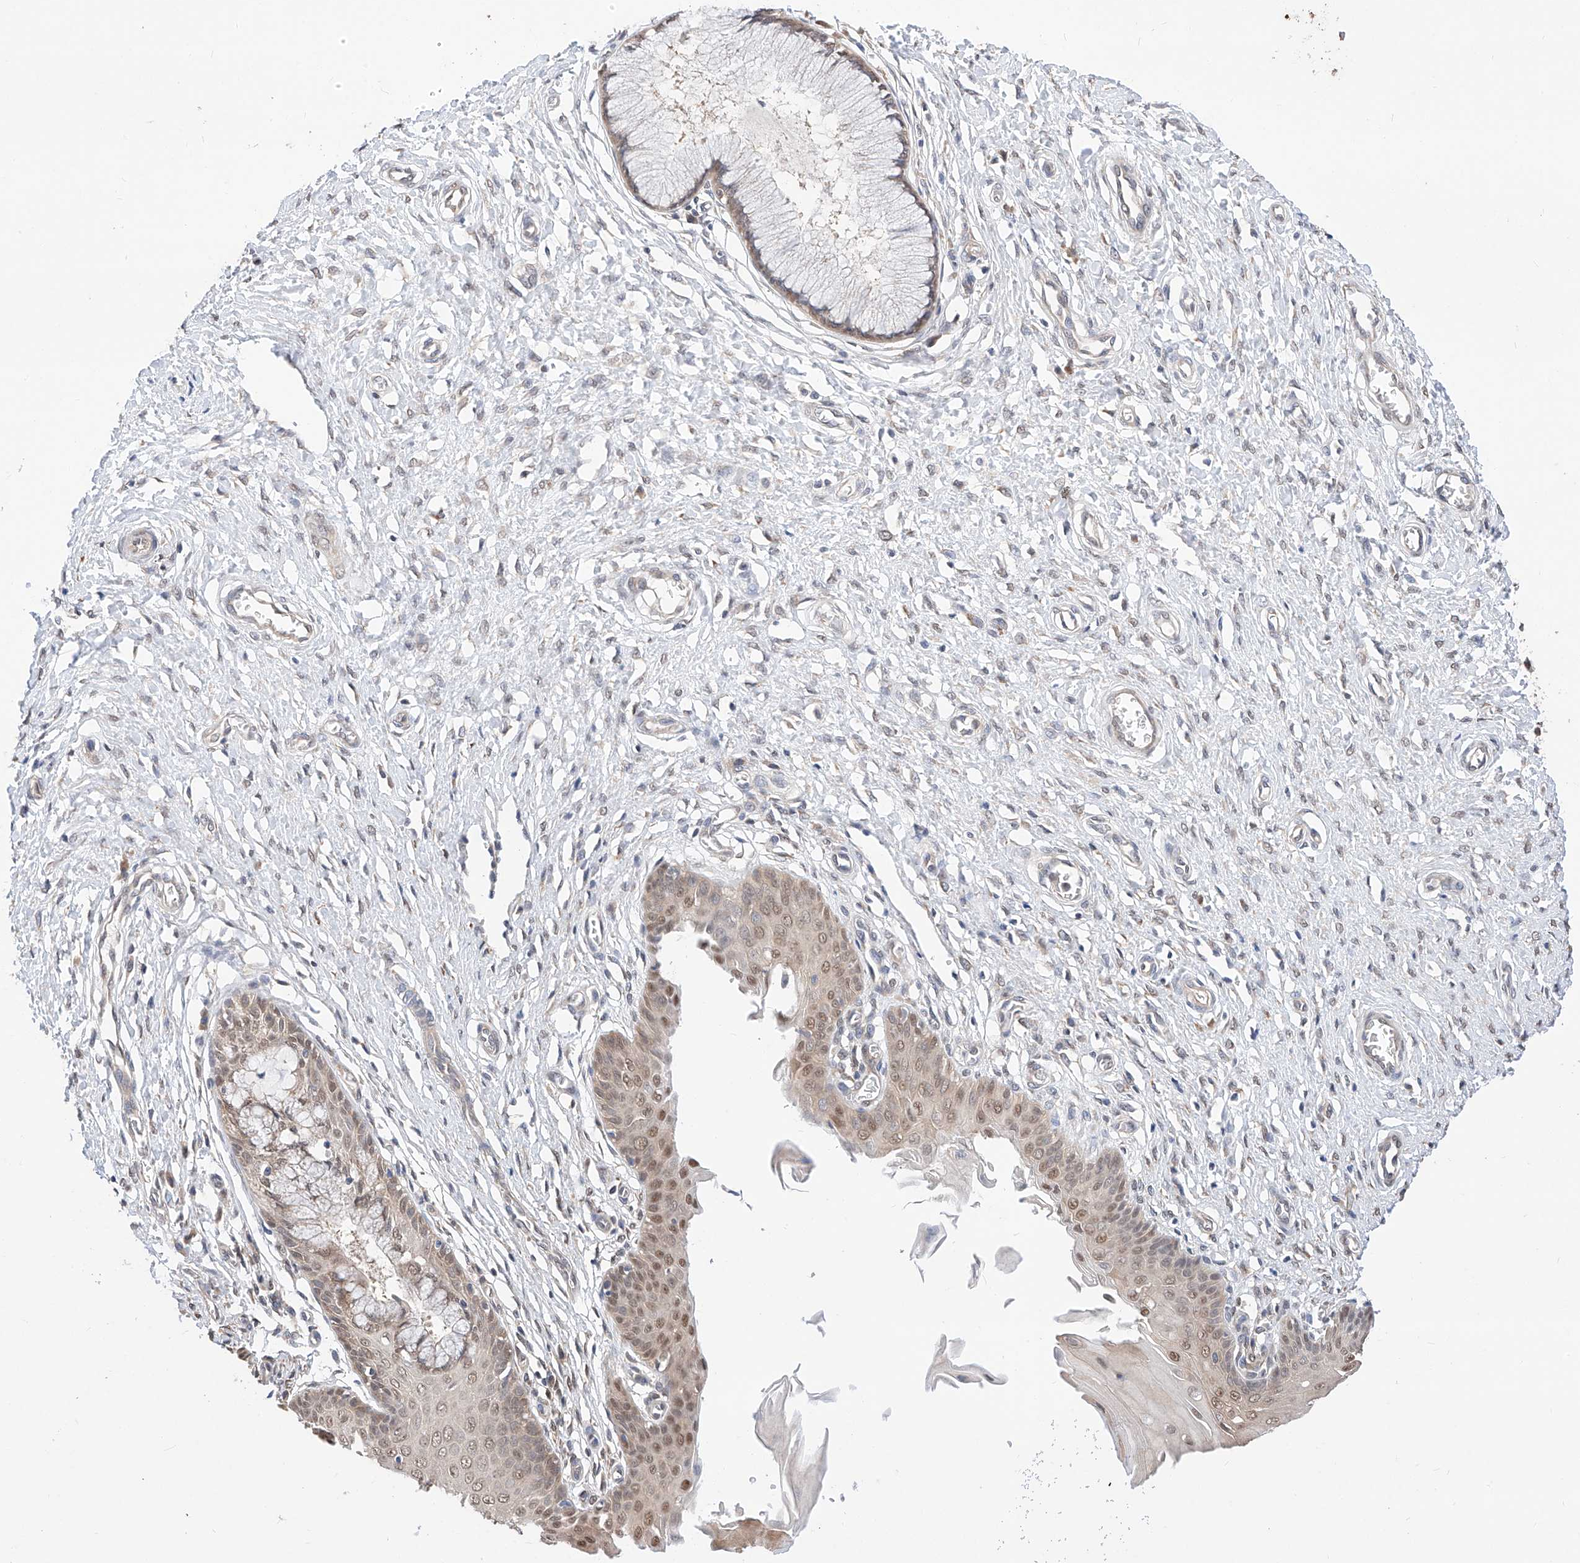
{"staining": {"intensity": "moderate", "quantity": "25%-75%", "location": "cytoplasmic/membranous,nuclear"}, "tissue": "cervix", "cell_type": "Glandular cells", "image_type": "normal", "snomed": [{"axis": "morphology", "description": "Normal tissue, NOS"}, {"axis": "topography", "description": "Cervix"}], "caption": "Cervix stained with a brown dye demonstrates moderate cytoplasmic/membranous,nuclear positive staining in approximately 25%-75% of glandular cells.", "gene": "ZSCAN4", "patient": {"sex": "female", "age": 55}}